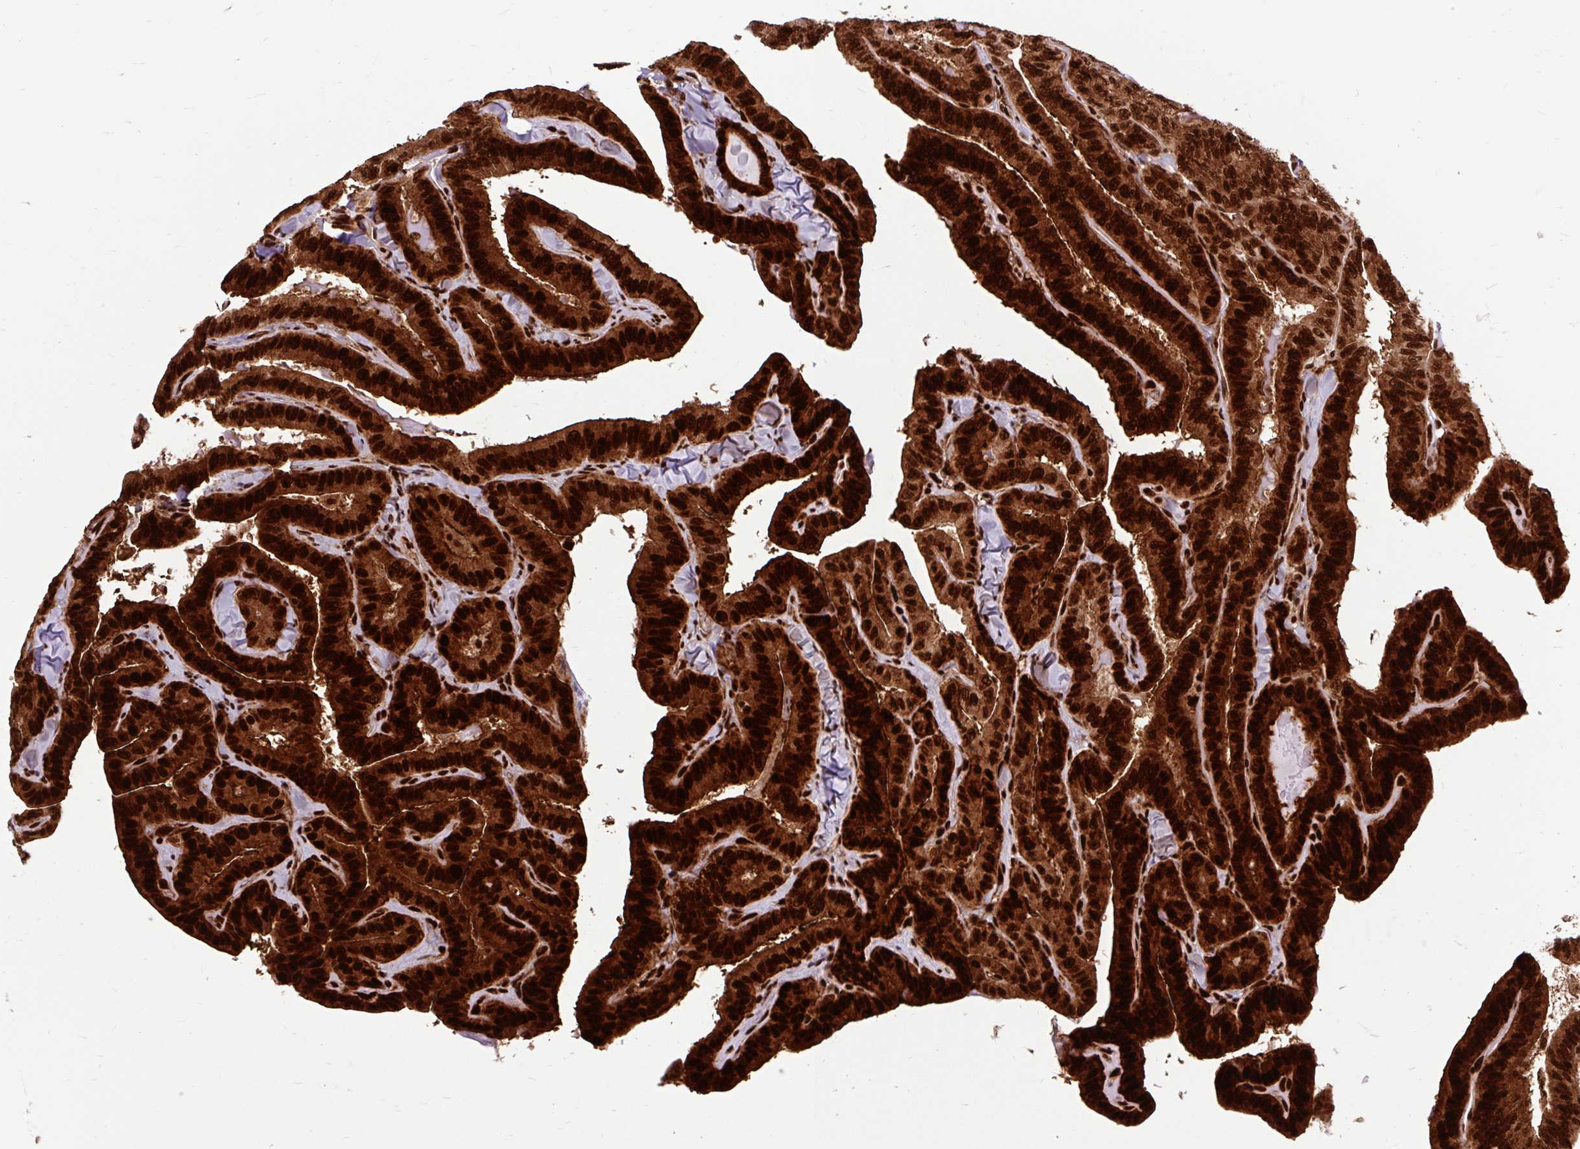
{"staining": {"intensity": "strong", "quantity": ">75%", "location": "cytoplasmic/membranous,nuclear"}, "tissue": "thyroid cancer", "cell_type": "Tumor cells", "image_type": "cancer", "snomed": [{"axis": "morphology", "description": "Papillary adenocarcinoma, NOS"}, {"axis": "topography", "description": "Thyroid gland"}], "caption": "This is a micrograph of IHC staining of thyroid cancer (papillary adenocarcinoma), which shows strong positivity in the cytoplasmic/membranous and nuclear of tumor cells.", "gene": "FUS", "patient": {"sex": "male", "age": 61}}